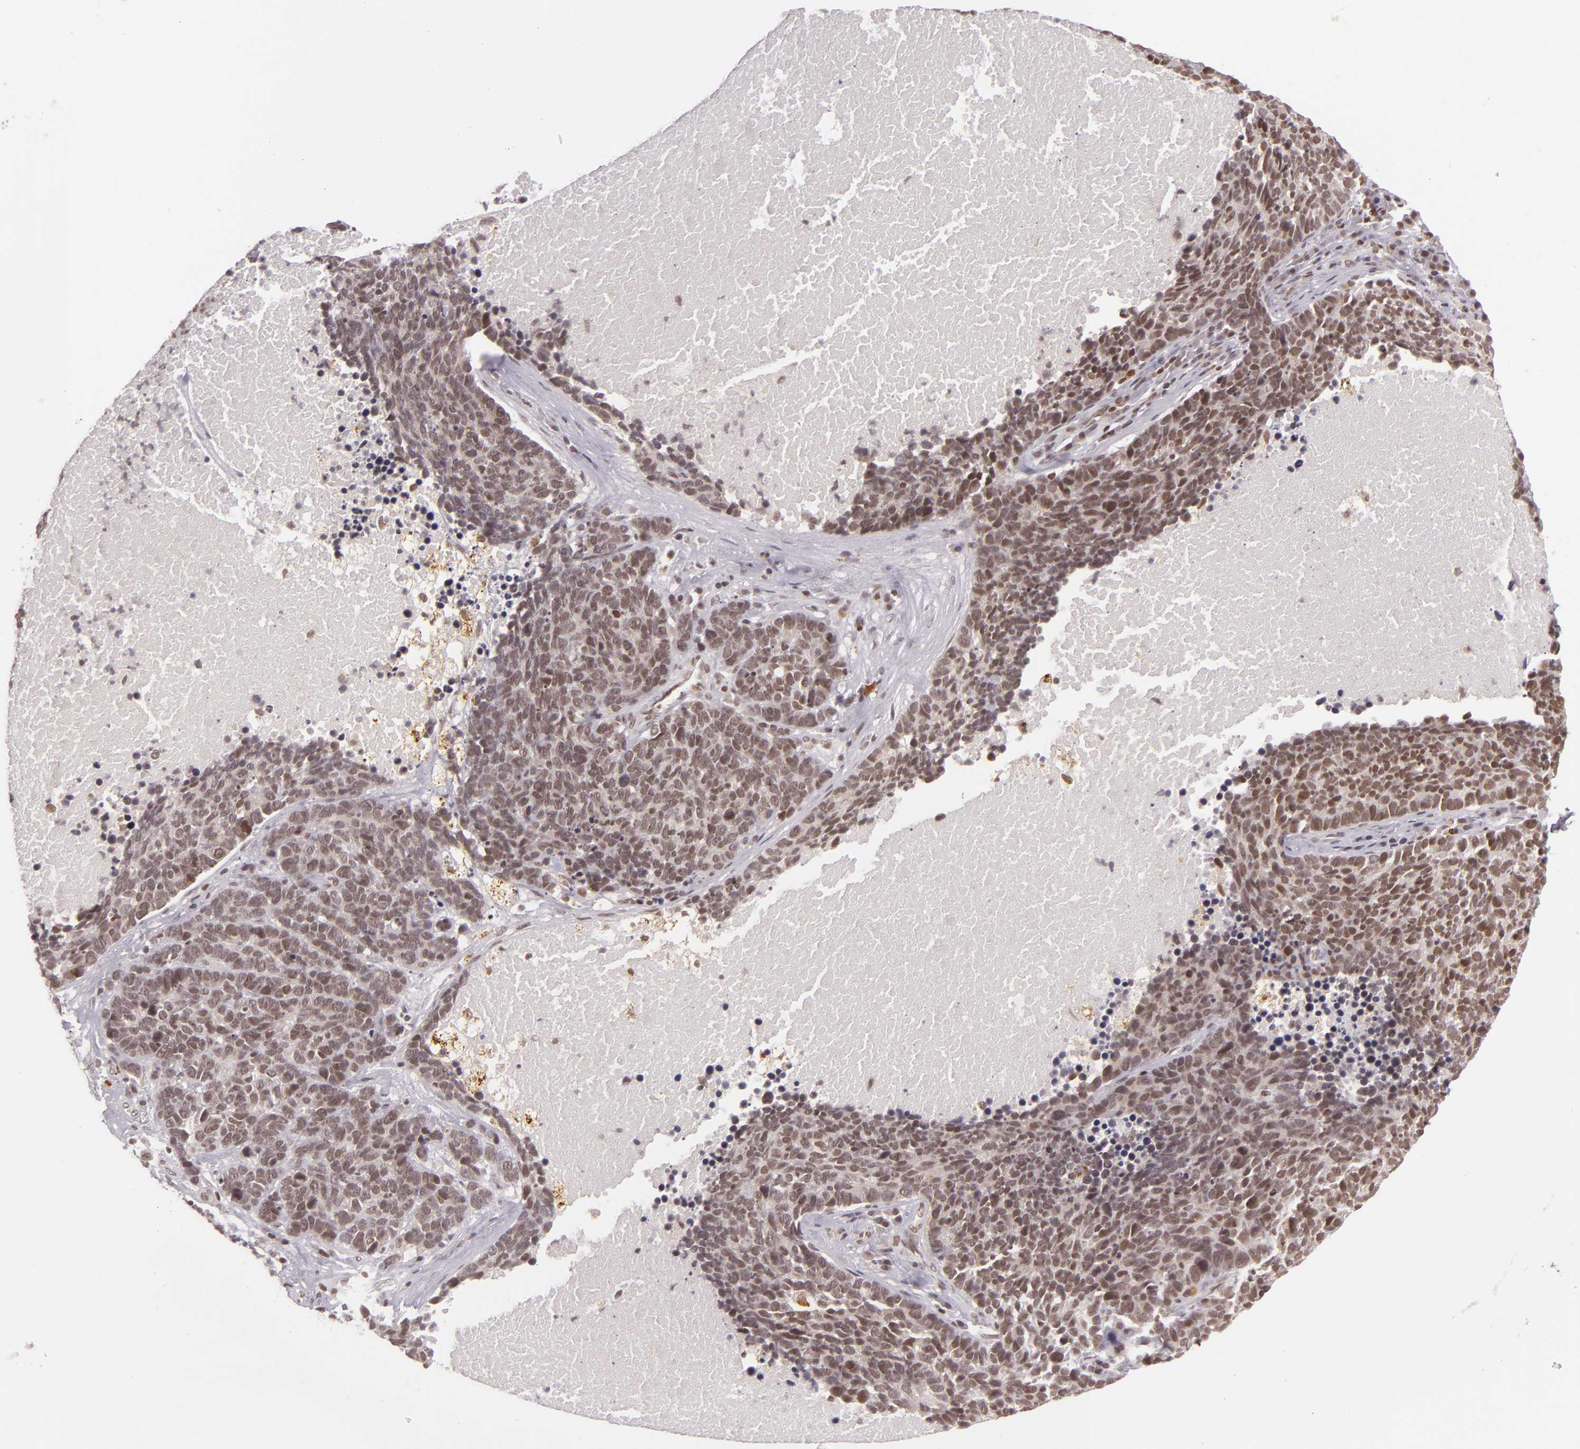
{"staining": {"intensity": "weak", "quantity": "<25%", "location": "cytoplasmic/membranous"}, "tissue": "lung cancer", "cell_type": "Tumor cells", "image_type": "cancer", "snomed": [{"axis": "morphology", "description": "Neoplasm, malignant, NOS"}, {"axis": "topography", "description": "Lung"}], "caption": "The image demonstrates no staining of tumor cells in lung cancer. (Immunohistochemistry, brightfield microscopy, high magnification).", "gene": "ZFX", "patient": {"sex": "female", "age": 75}}